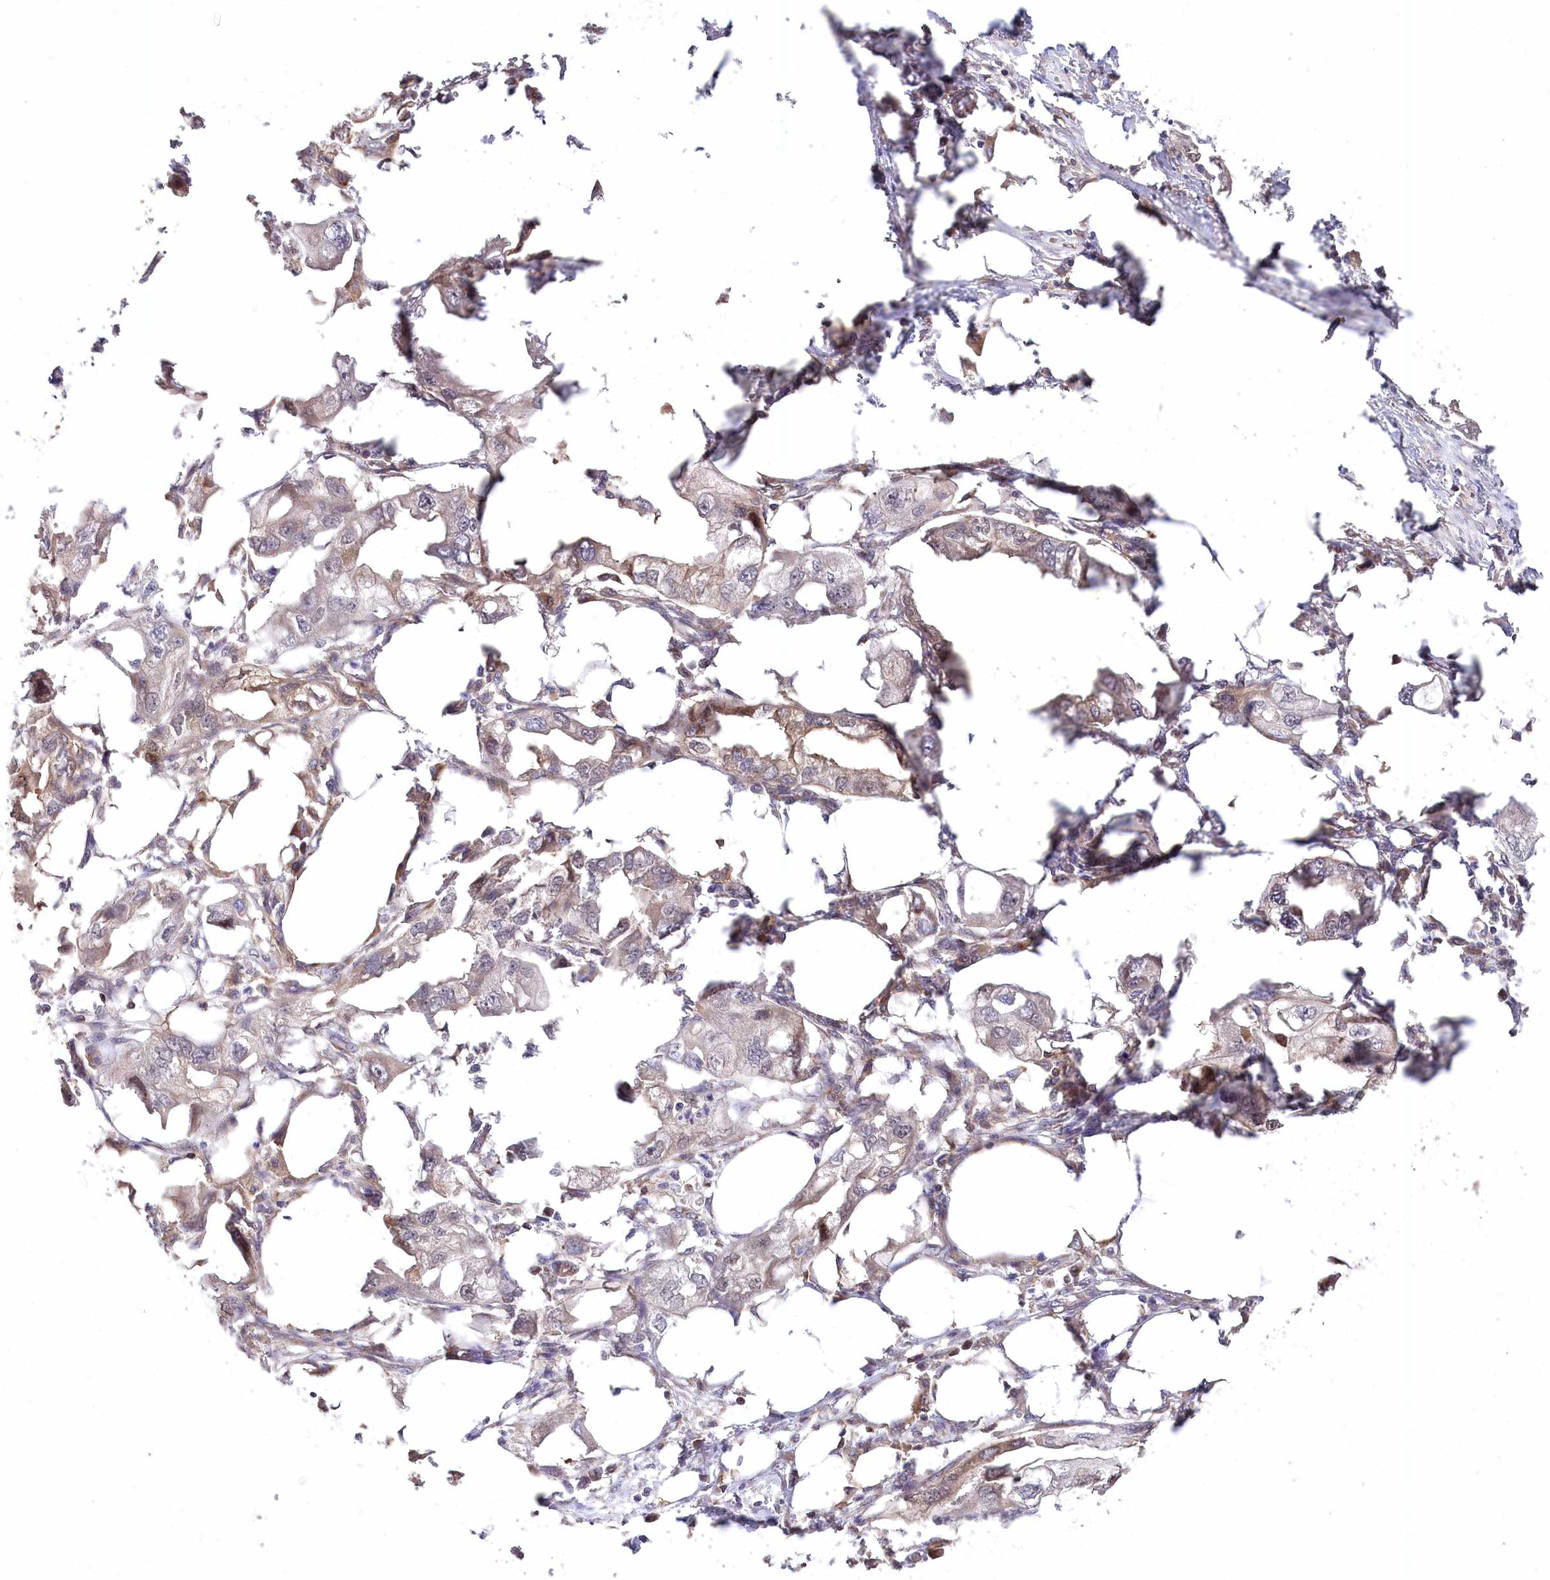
{"staining": {"intensity": "negative", "quantity": "none", "location": "none"}, "tissue": "endometrial cancer", "cell_type": "Tumor cells", "image_type": "cancer", "snomed": [{"axis": "morphology", "description": "Adenocarcinoma, NOS"}, {"axis": "morphology", "description": "Adenocarcinoma, metastatic, NOS"}, {"axis": "topography", "description": "Adipose tissue"}, {"axis": "topography", "description": "Endometrium"}], "caption": "Tumor cells show no significant expression in endometrial metastatic adenocarcinoma.", "gene": "CCDC91", "patient": {"sex": "female", "age": 67}}